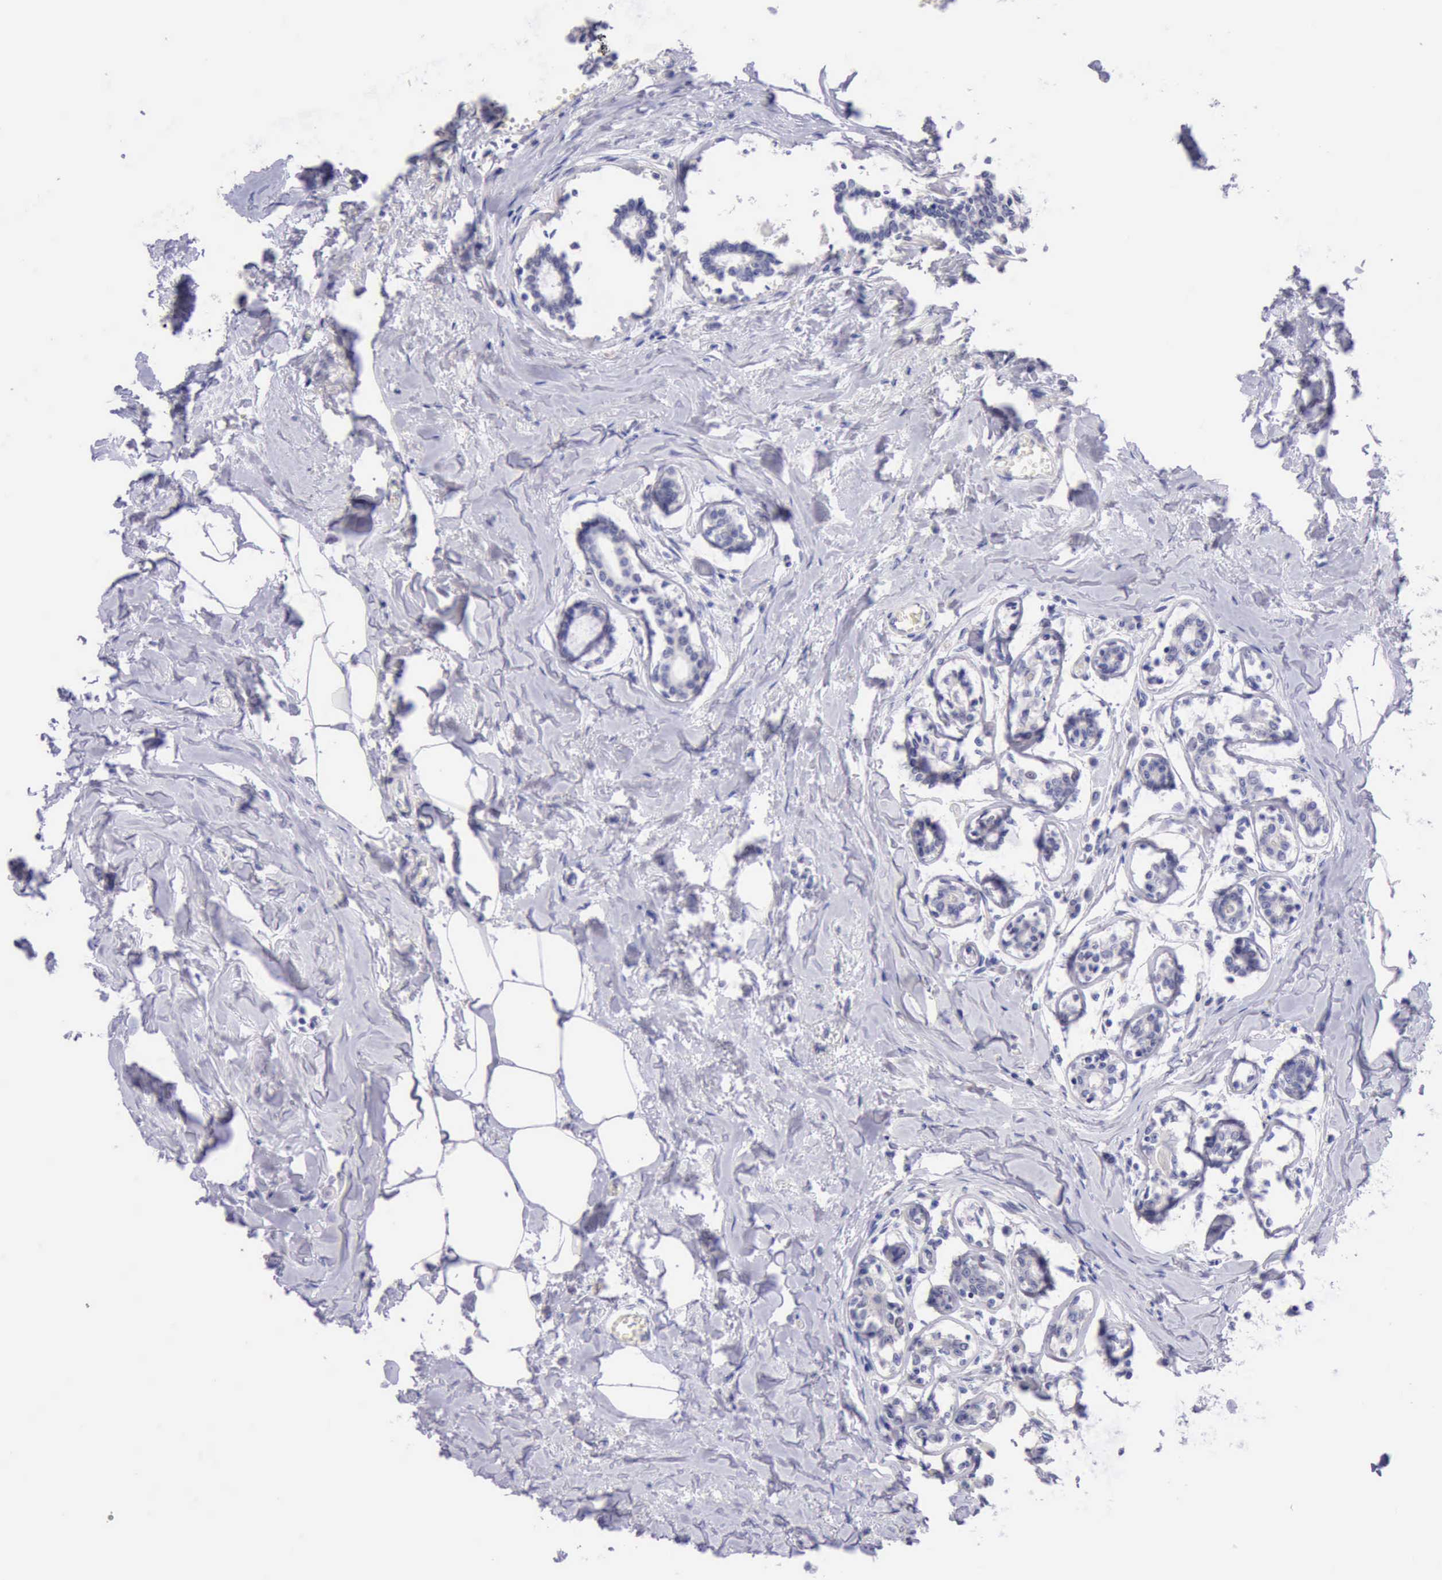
{"staining": {"intensity": "negative", "quantity": "none", "location": "none"}, "tissue": "breast cancer", "cell_type": "Tumor cells", "image_type": "cancer", "snomed": [{"axis": "morphology", "description": "Lobular carcinoma"}, {"axis": "topography", "description": "Breast"}], "caption": "An immunohistochemistry micrograph of breast cancer (lobular carcinoma) is shown. There is no staining in tumor cells of breast cancer (lobular carcinoma). (DAB immunohistochemistry with hematoxylin counter stain).", "gene": "LRFN5", "patient": {"sex": "female", "age": 51}}